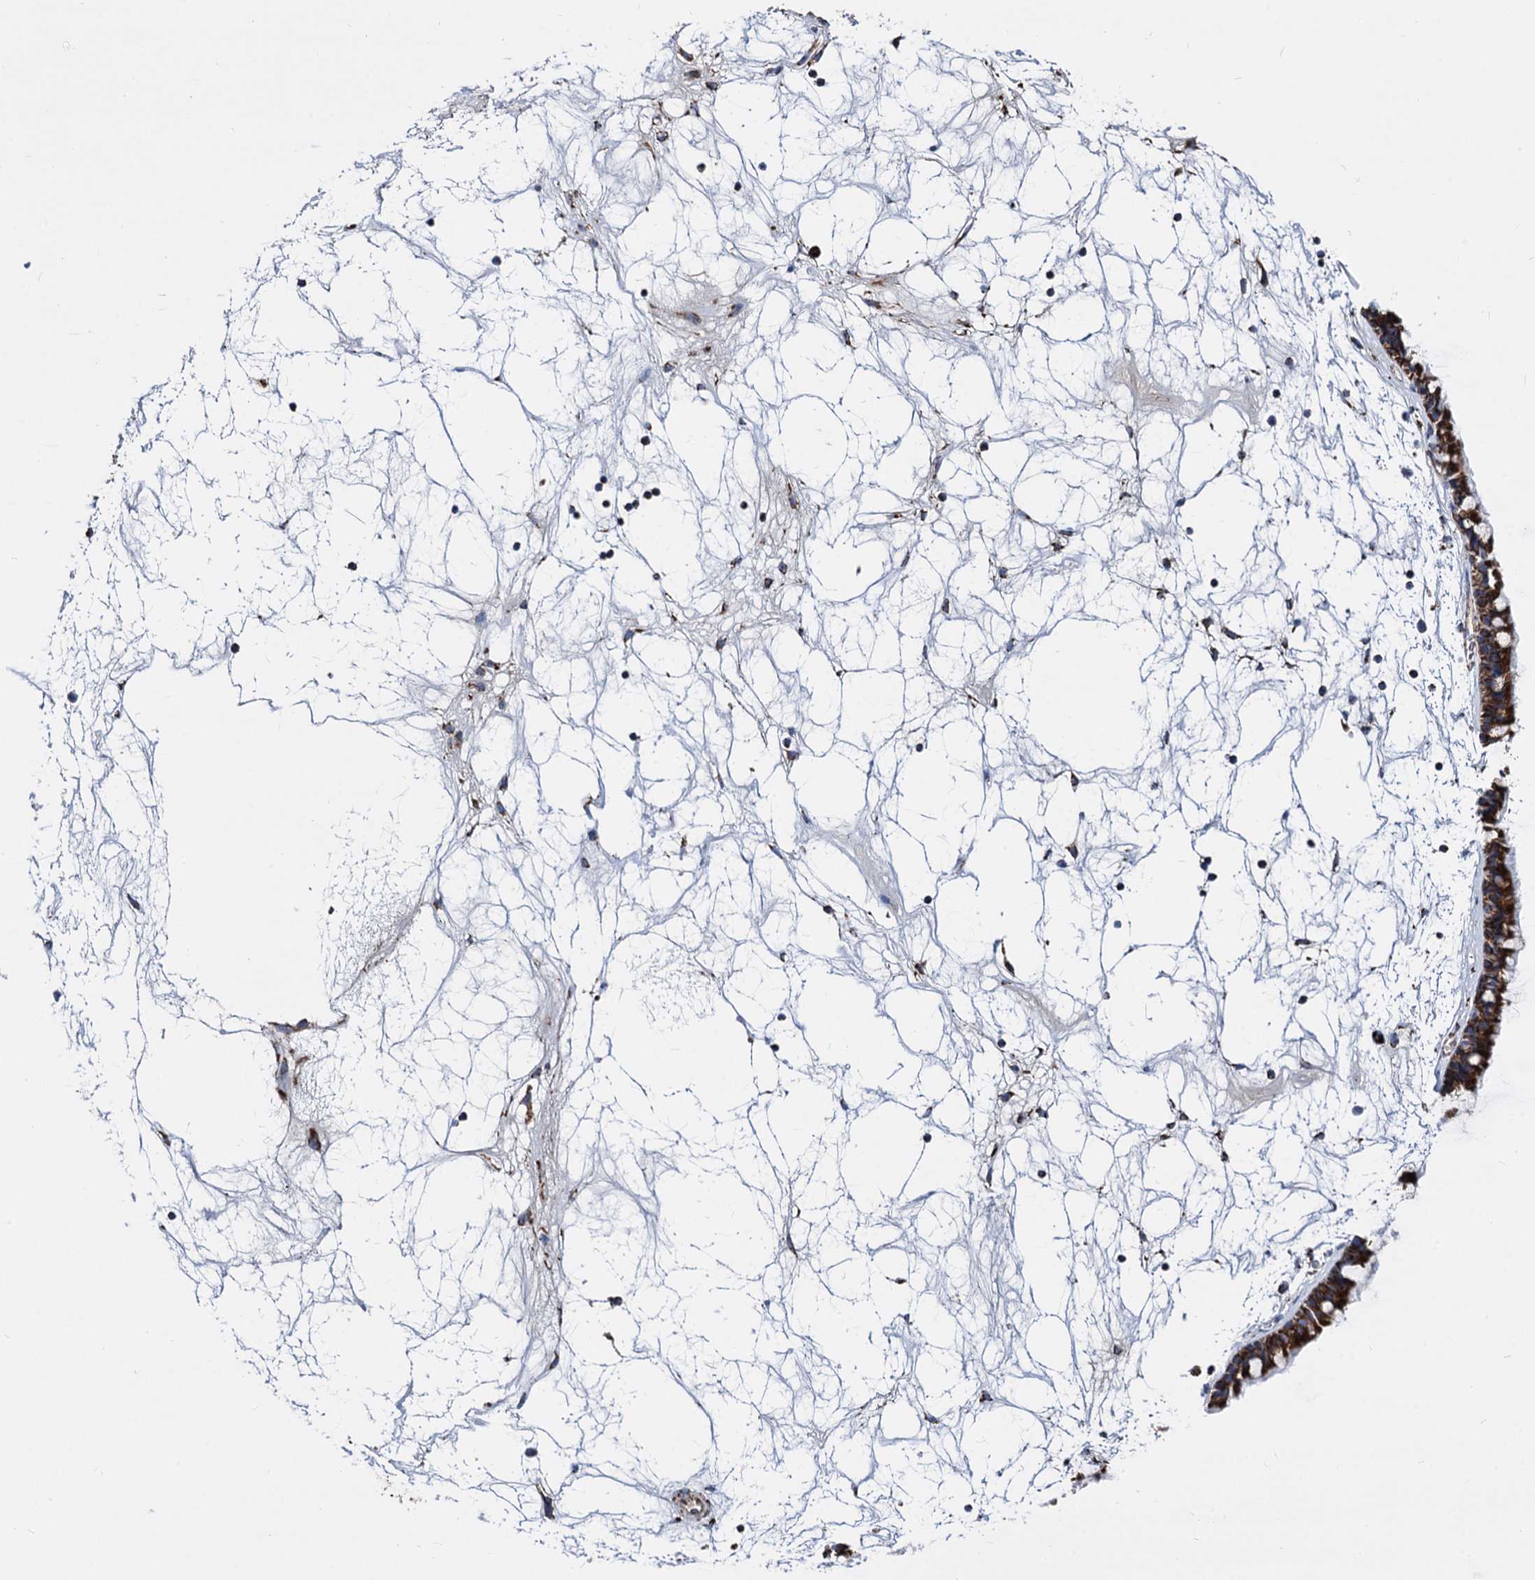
{"staining": {"intensity": "strong", "quantity": ">75%", "location": "cytoplasmic/membranous"}, "tissue": "nasopharynx", "cell_type": "Respiratory epithelial cells", "image_type": "normal", "snomed": [{"axis": "morphology", "description": "Normal tissue, NOS"}, {"axis": "topography", "description": "Nasopharynx"}], "caption": "This image demonstrates IHC staining of benign human nasopharynx, with high strong cytoplasmic/membranous staining in approximately >75% of respiratory epithelial cells.", "gene": "TIMM10", "patient": {"sex": "male", "age": 64}}